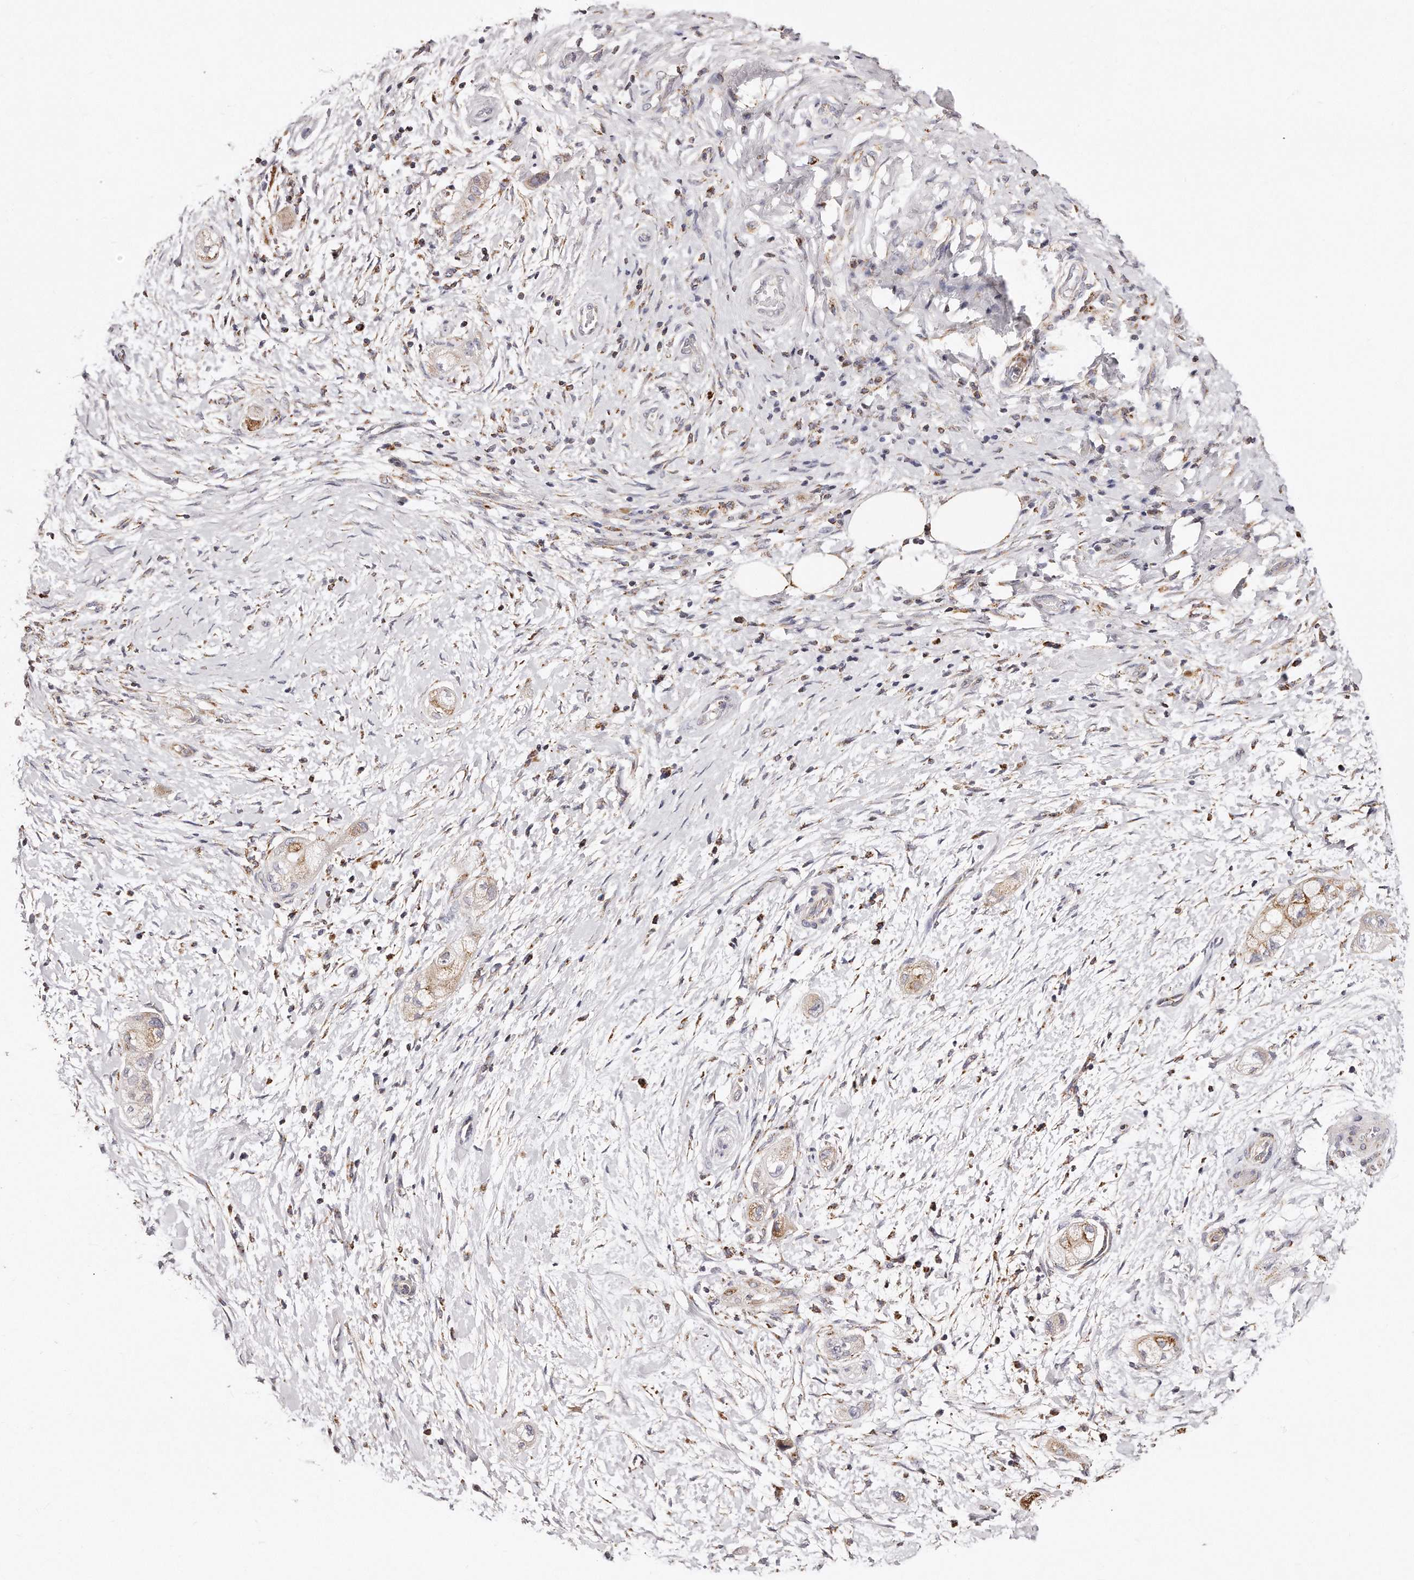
{"staining": {"intensity": "weak", "quantity": ">75%", "location": "cytoplasmic/membranous"}, "tissue": "pancreatic cancer", "cell_type": "Tumor cells", "image_type": "cancer", "snomed": [{"axis": "morphology", "description": "Adenocarcinoma, NOS"}, {"axis": "topography", "description": "Pancreas"}], "caption": "Immunohistochemical staining of pancreatic cancer (adenocarcinoma) shows low levels of weak cytoplasmic/membranous positivity in about >75% of tumor cells. The staining was performed using DAB (3,3'-diaminobenzidine), with brown indicating positive protein expression. Nuclei are stained blue with hematoxylin.", "gene": "RTKN", "patient": {"sex": "male", "age": 58}}